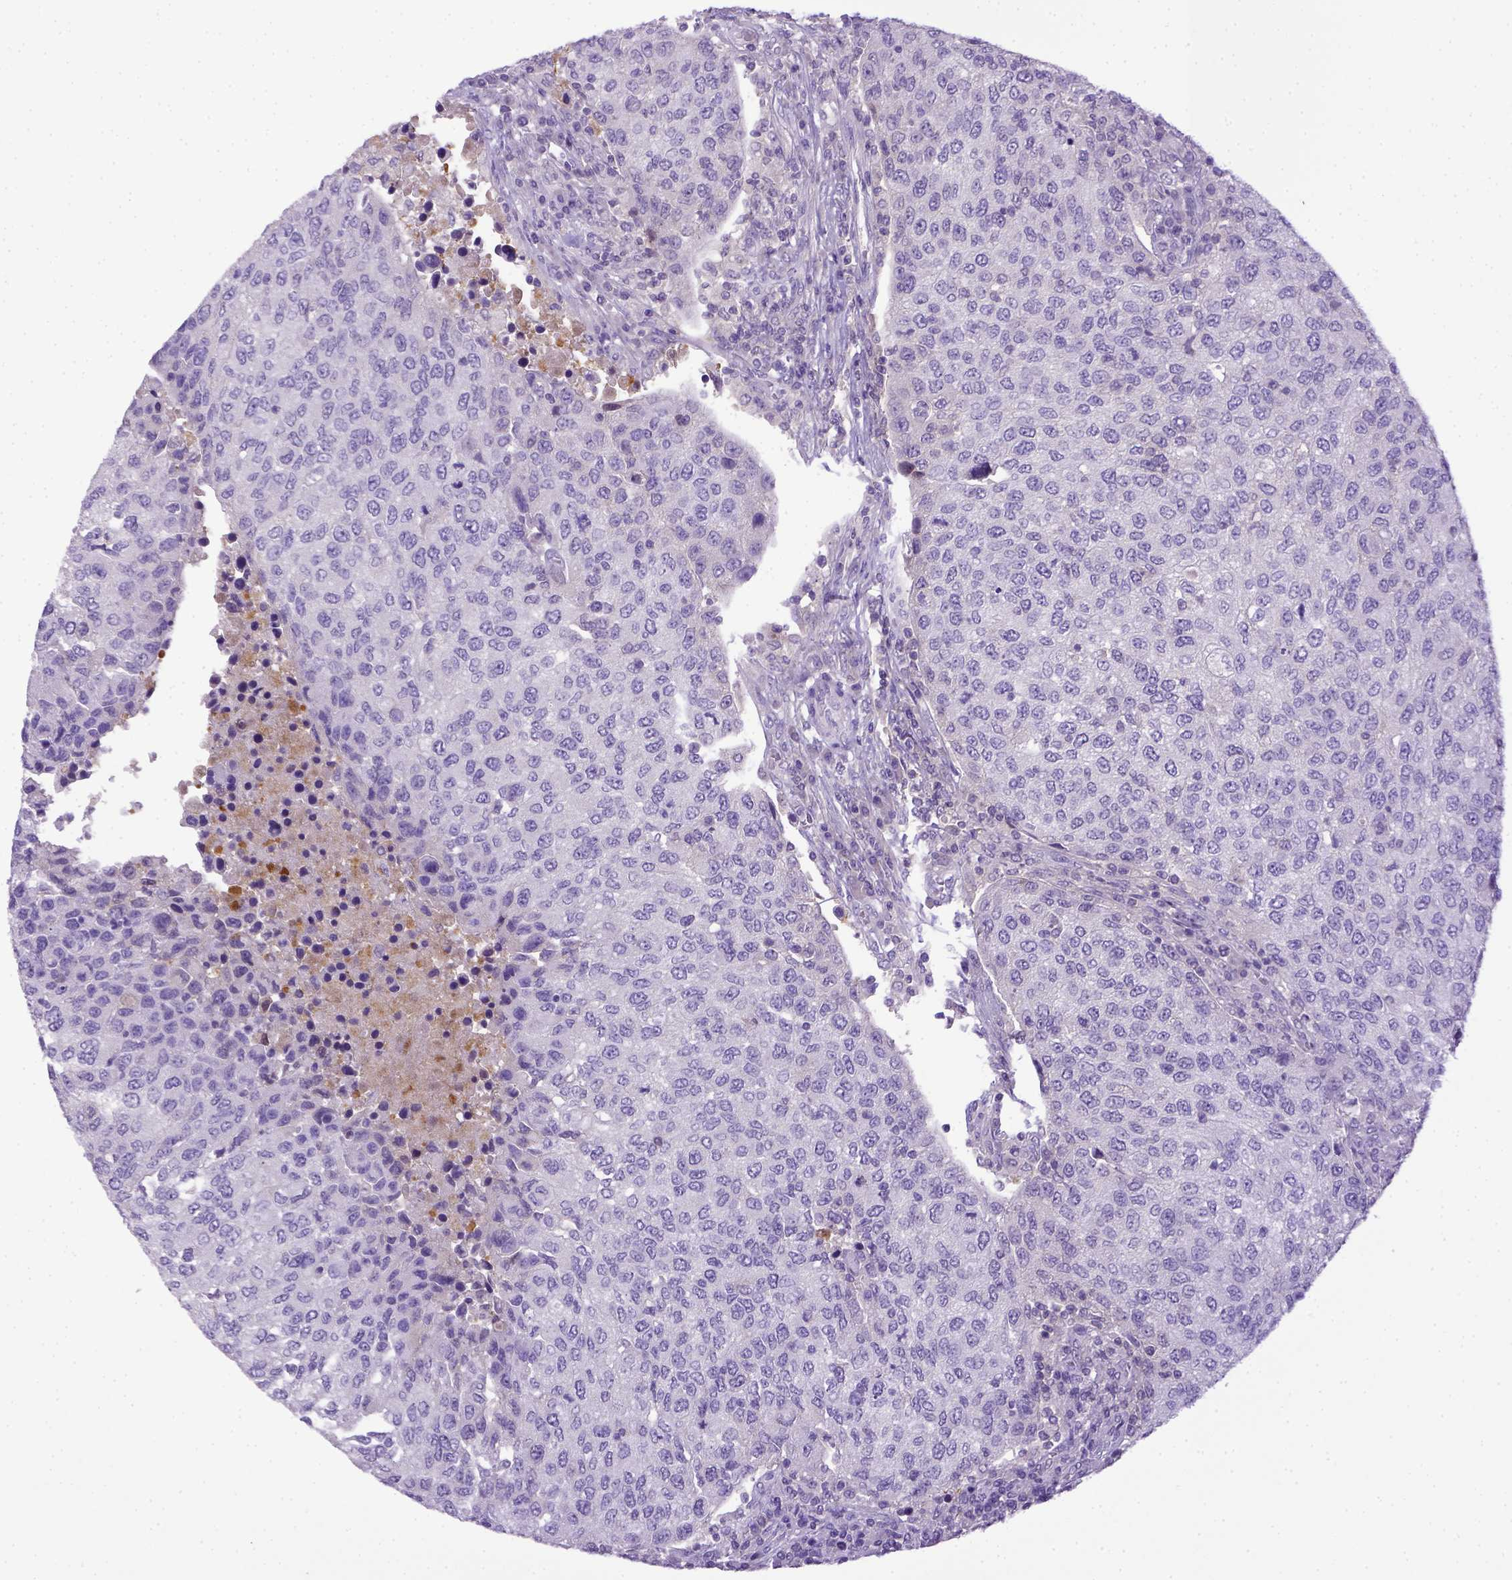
{"staining": {"intensity": "negative", "quantity": "none", "location": "none"}, "tissue": "urothelial cancer", "cell_type": "Tumor cells", "image_type": "cancer", "snomed": [{"axis": "morphology", "description": "Urothelial carcinoma, High grade"}, {"axis": "topography", "description": "Urinary bladder"}], "caption": "The histopathology image demonstrates no staining of tumor cells in urothelial carcinoma (high-grade).", "gene": "ITIH4", "patient": {"sex": "female", "age": 78}}